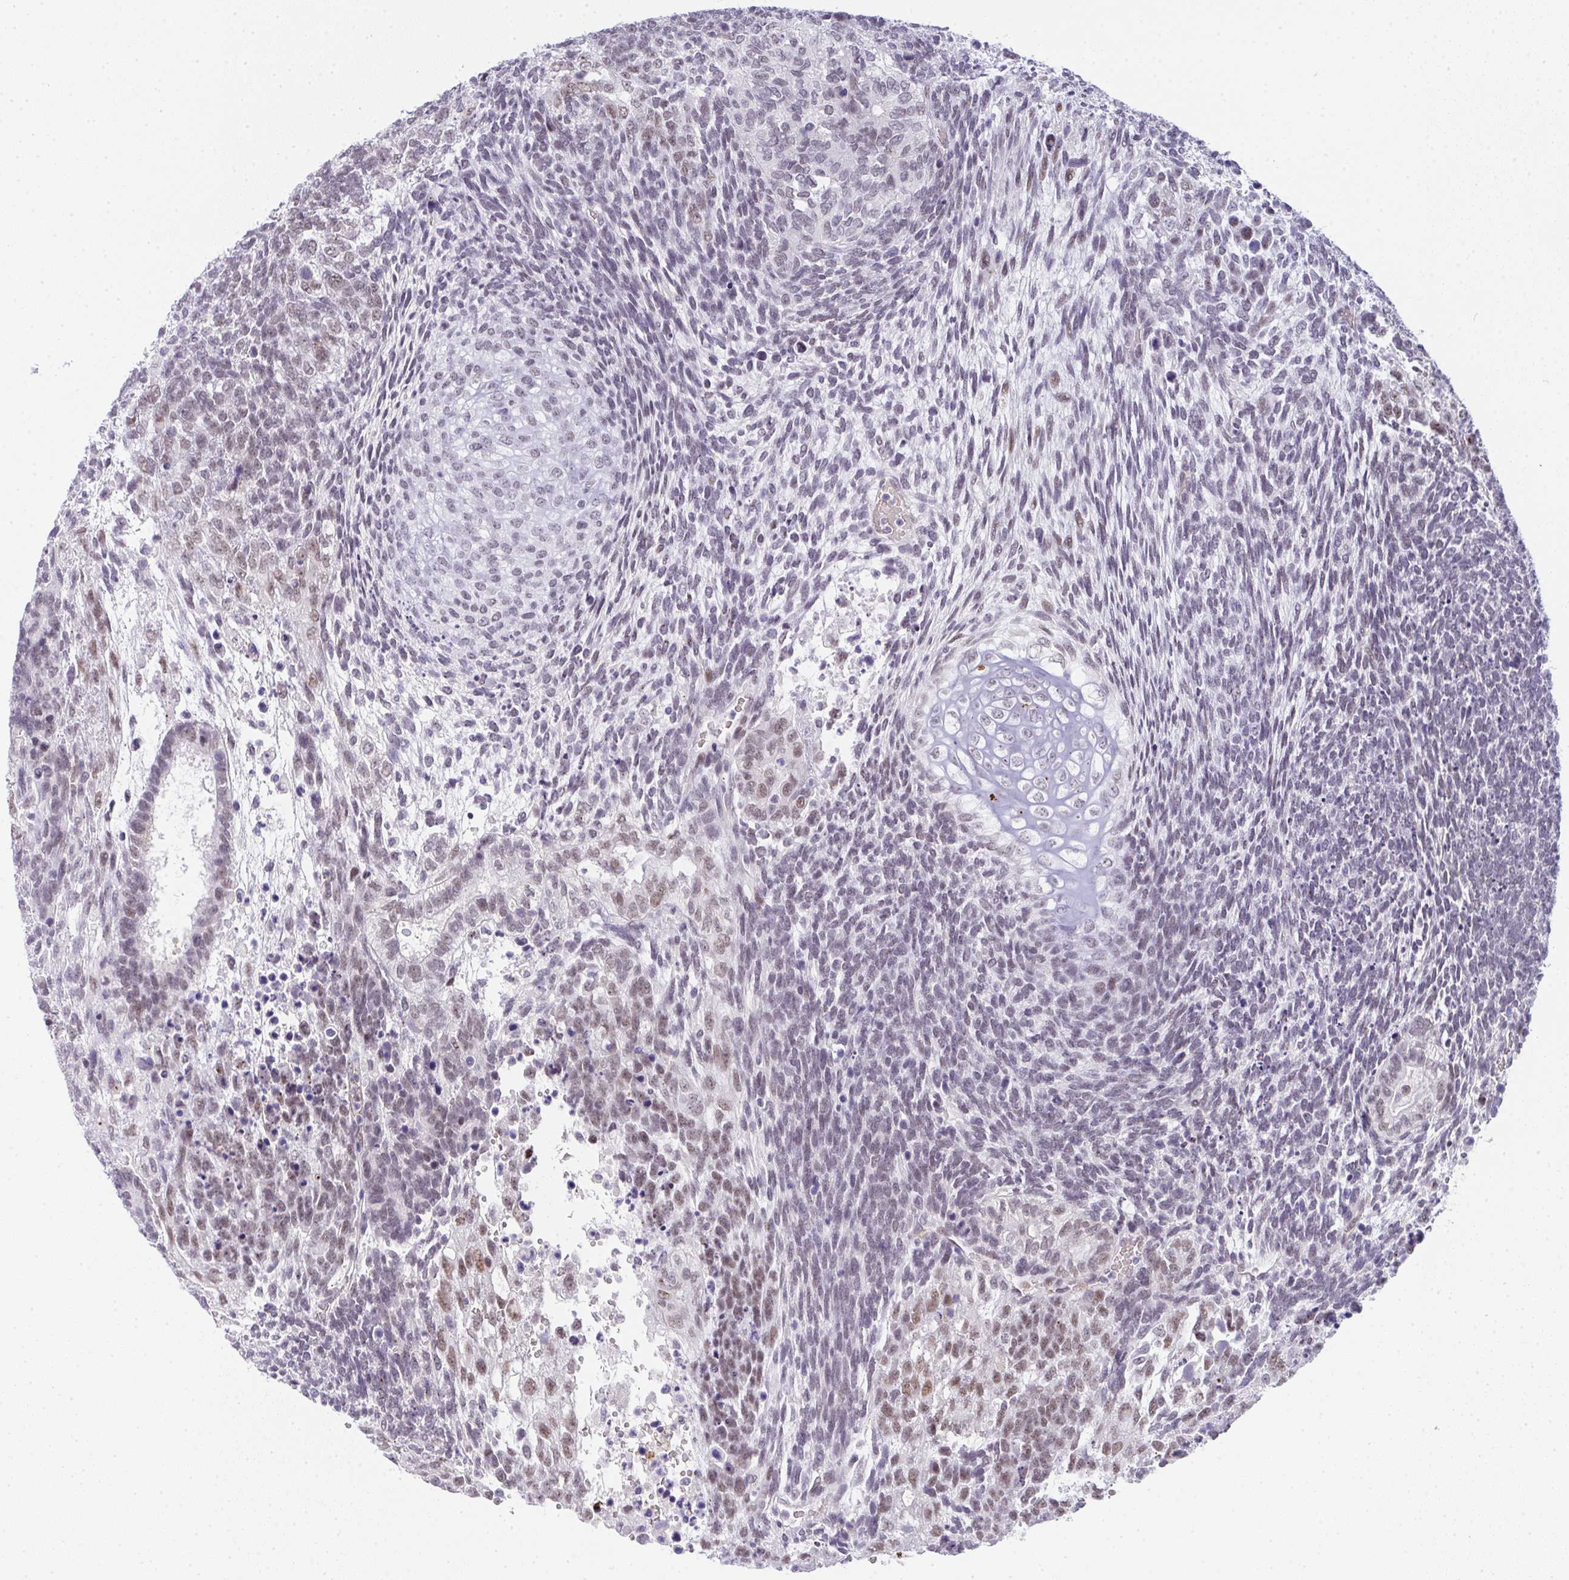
{"staining": {"intensity": "moderate", "quantity": "25%-75%", "location": "nuclear"}, "tissue": "testis cancer", "cell_type": "Tumor cells", "image_type": "cancer", "snomed": [{"axis": "morphology", "description": "Carcinoma, Embryonal, NOS"}, {"axis": "topography", "description": "Testis"}], "caption": "A brown stain shows moderate nuclear staining of a protein in human testis embryonal carcinoma tumor cells.", "gene": "TNMD", "patient": {"sex": "male", "age": 23}}